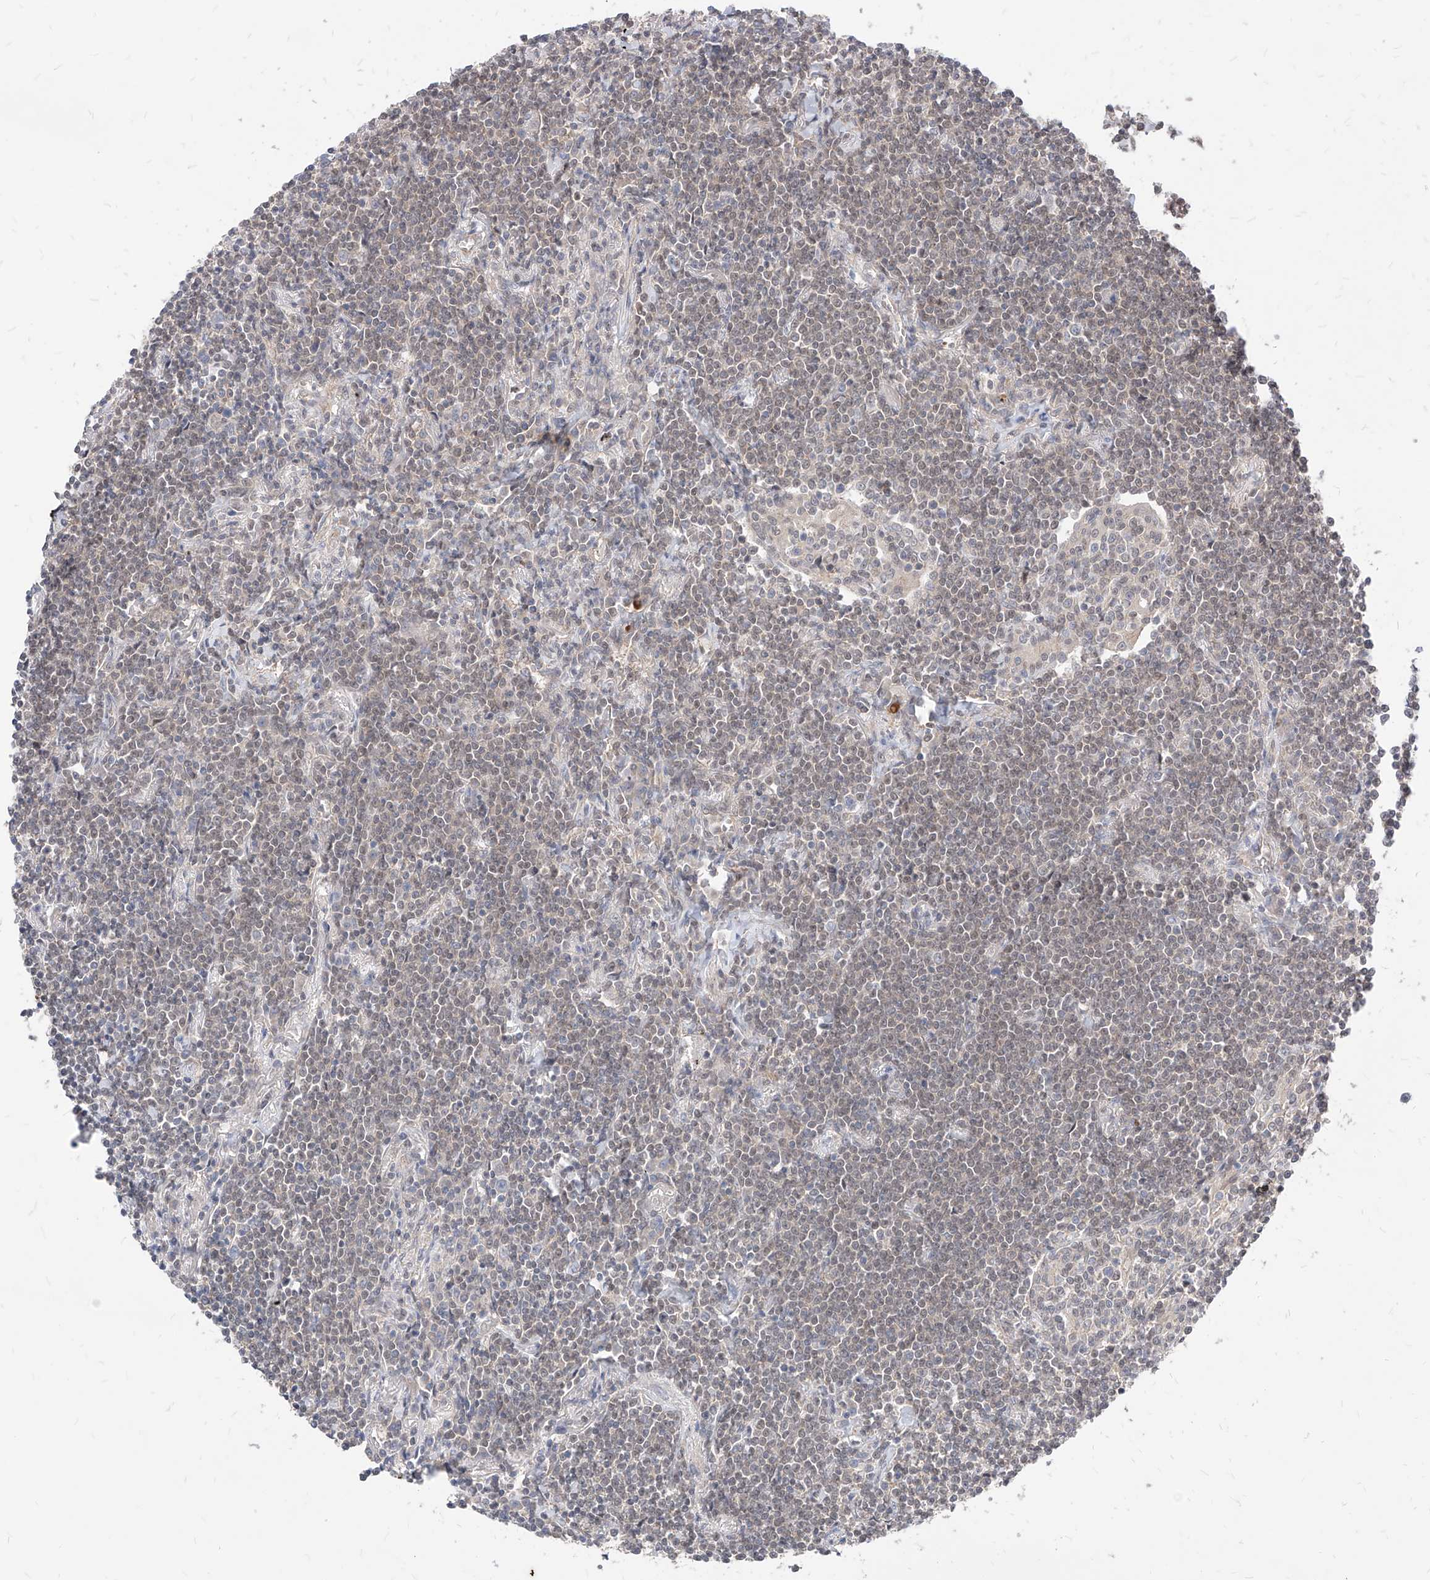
{"staining": {"intensity": "weak", "quantity": "<25%", "location": "nuclear"}, "tissue": "lymphoma", "cell_type": "Tumor cells", "image_type": "cancer", "snomed": [{"axis": "morphology", "description": "Malignant lymphoma, non-Hodgkin's type, Low grade"}, {"axis": "topography", "description": "Lung"}], "caption": "The photomicrograph reveals no staining of tumor cells in low-grade malignant lymphoma, non-Hodgkin's type.", "gene": "TSNAX", "patient": {"sex": "female", "age": 71}}